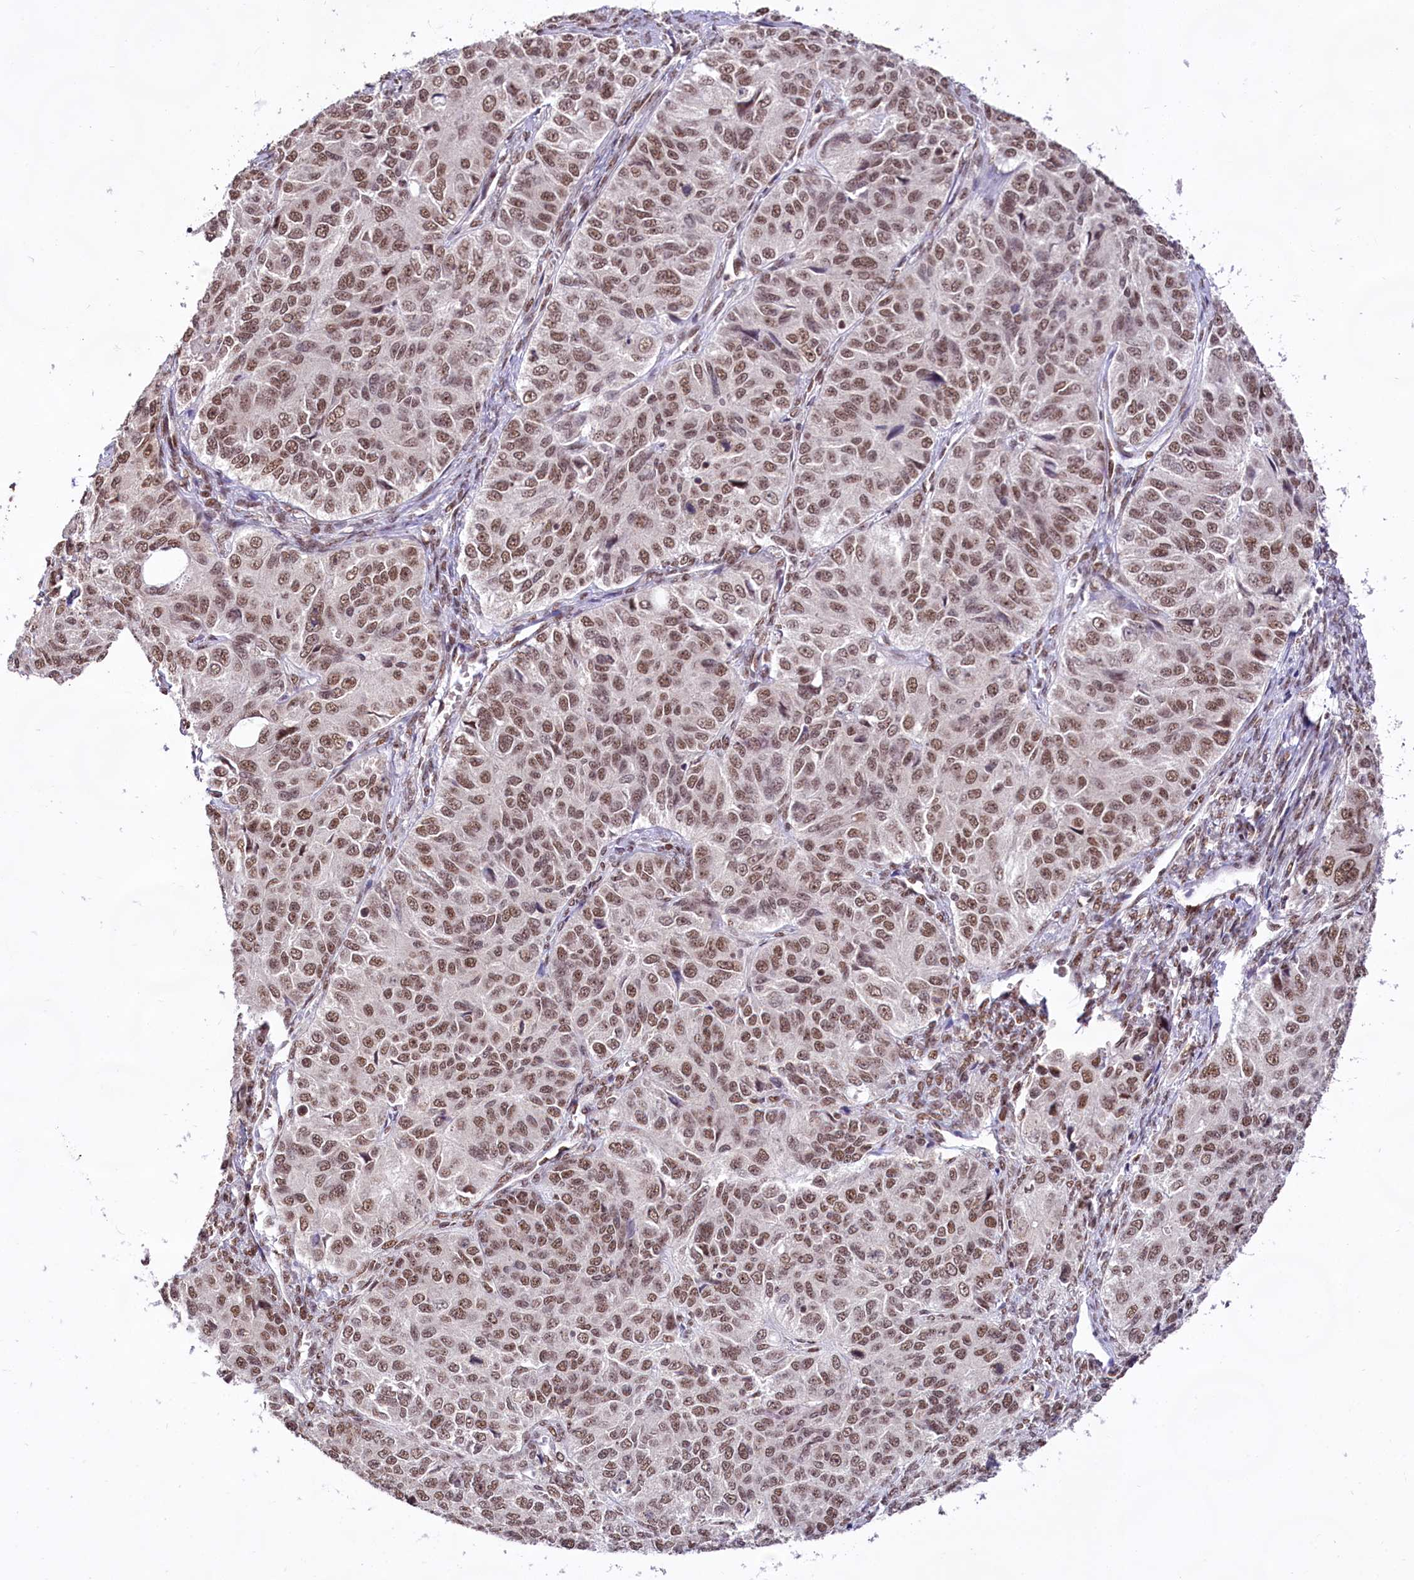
{"staining": {"intensity": "moderate", "quantity": ">75%", "location": "nuclear"}, "tissue": "ovarian cancer", "cell_type": "Tumor cells", "image_type": "cancer", "snomed": [{"axis": "morphology", "description": "Carcinoma, endometroid"}, {"axis": "topography", "description": "Ovary"}], "caption": "Immunohistochemical staining of endometroid carcinoma (ovarian) displays moderate nuclear protein staining in about >75% of tumor cells.", "gene": "HIRA", "patient": {"sex": "female", "age": 51}}